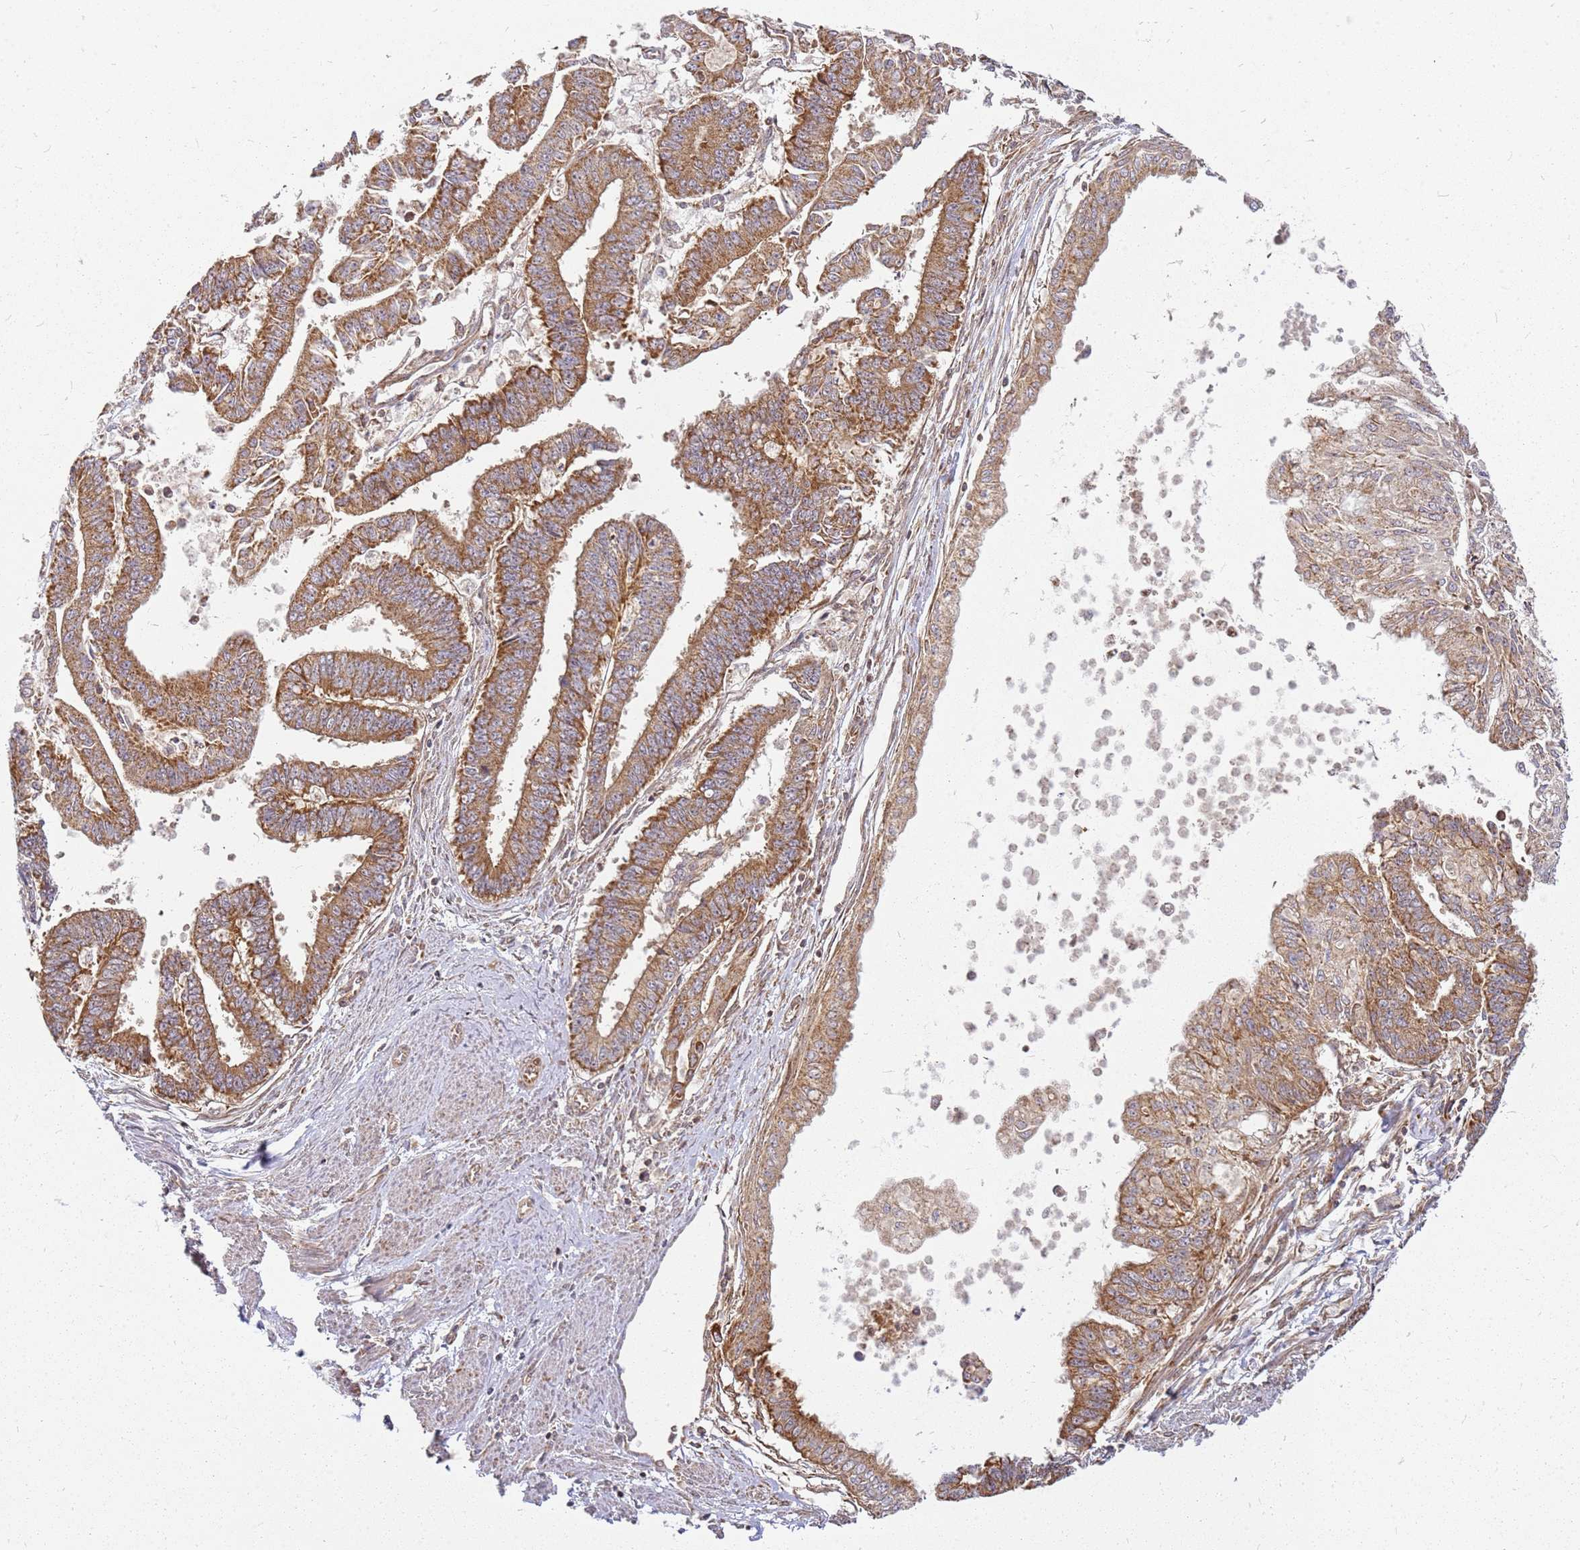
{"staining": {"intensity": "moderate", "quantity": ">75%", "location": "cytoplasmic/membranous"}, "tissue": "endometrial cancer", "cell_type": "Tumor cells", "image_type": "cancer", "snomed": [{"axis": "morphology", "description": "Adenocarcinoma, NOS"}, {"axis": "topography", "description": "Endometrium"}], "caption": "Immunohistochemical staining of endometrial adenocarcinoma reveals medium levels of moderate cytoplasmic/membranous expression in approximately >75% of tumor cells. The staining is performed using DAB brown chromogen to label protein expression. The nuclei are counter-stained blue using hematoxylin.", "gene": "CCDC159", "patient": {"sex": "female", "age": 73}}